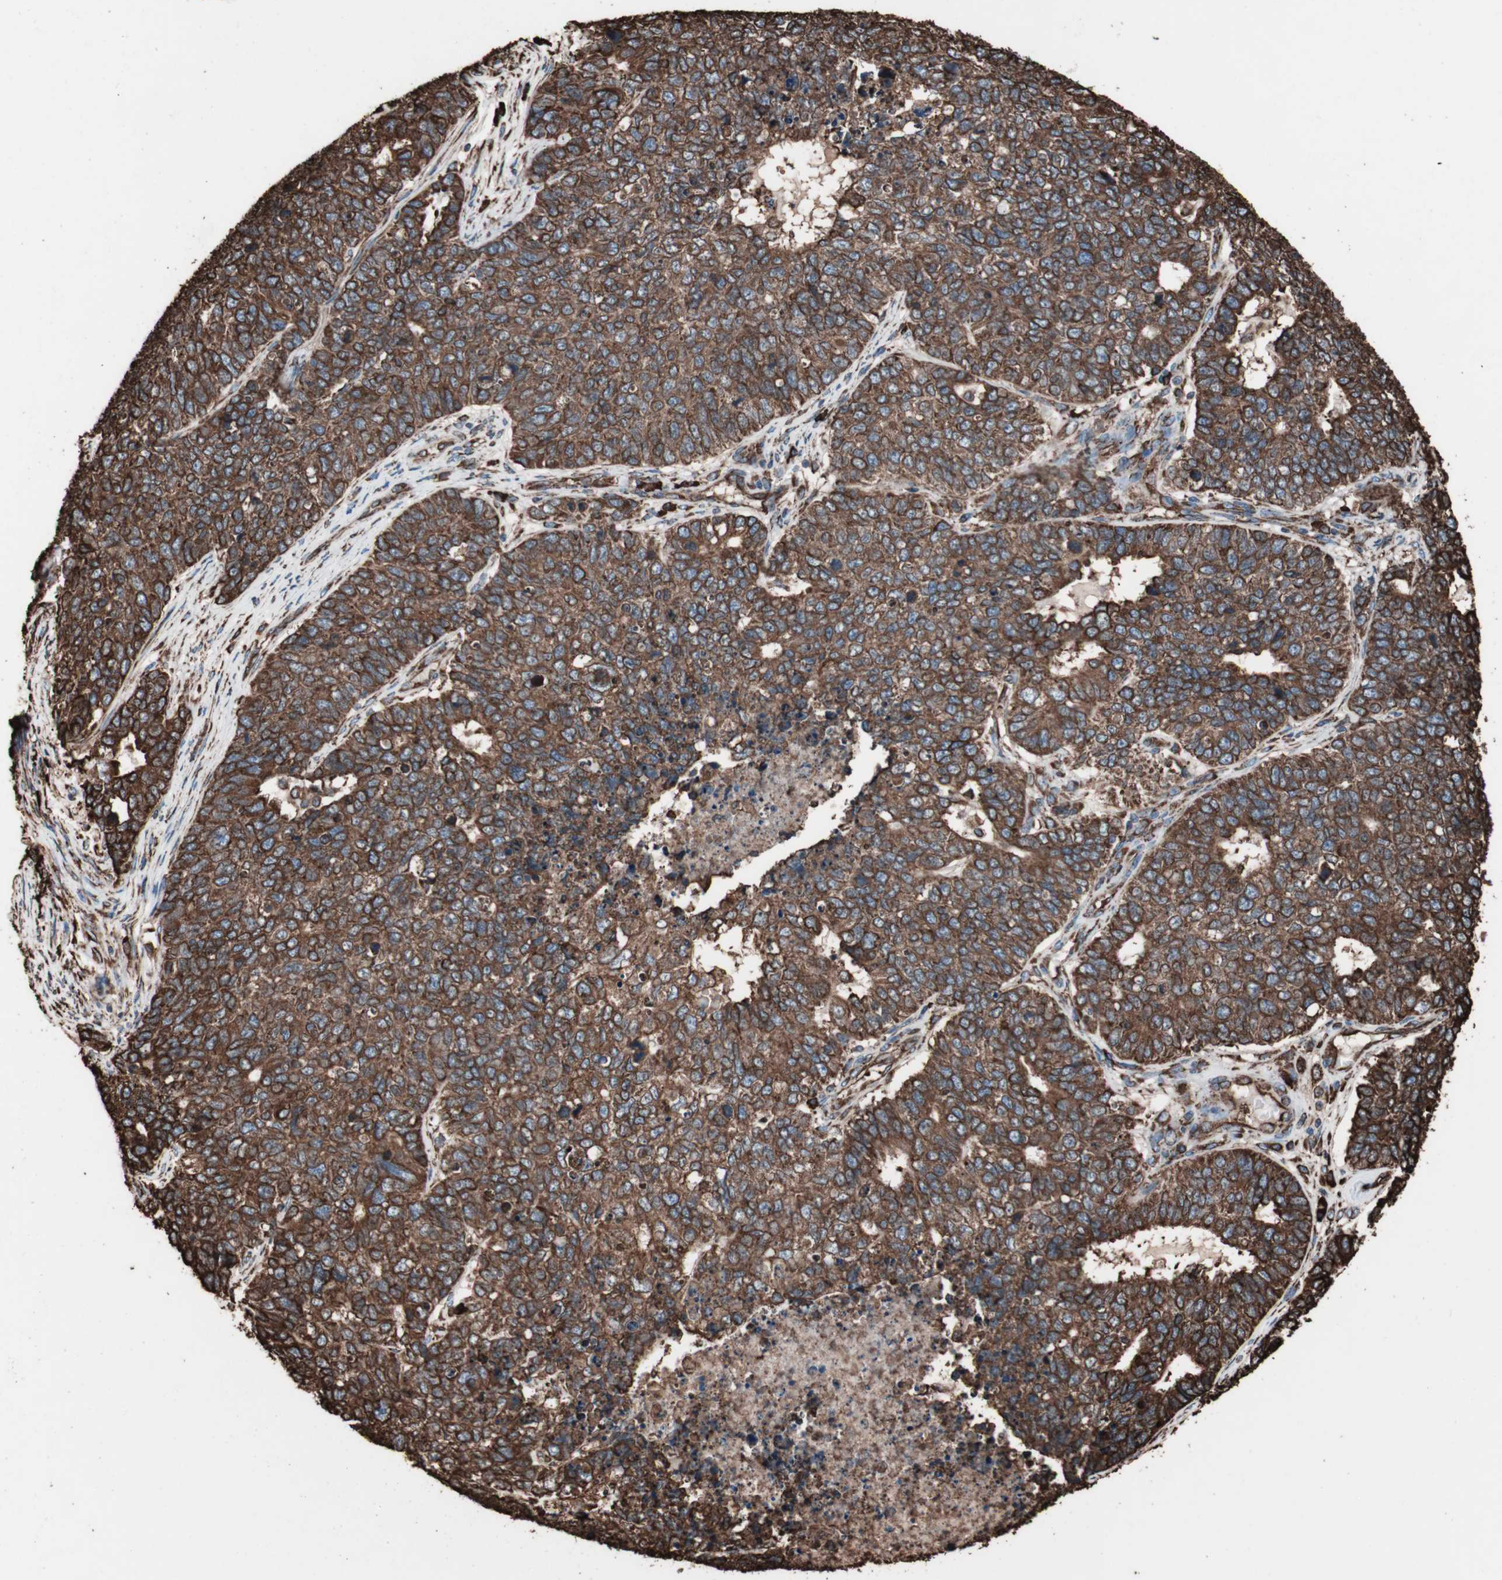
{"staining": {"intensity": "strong", "quantity": ">75%", "location": "cytoplasmic/membranous"}, "tissue": "cervical cancer", "cell_type": "Tumor cells", "image_type": "cancer", "snomed": [{"axis": "morphology", "description": "Squamous cell carcinoma, NOS"}, {"axis": "topography", "description": "Cervix"}], "caption": "A brown stain labels strong cytoplasmic/membranous positivity of a protein in cervical squamous cell carcinoma tumor cells.", "gene": "HSP90B1", "patient": {"sex": "female", "age": 63}}